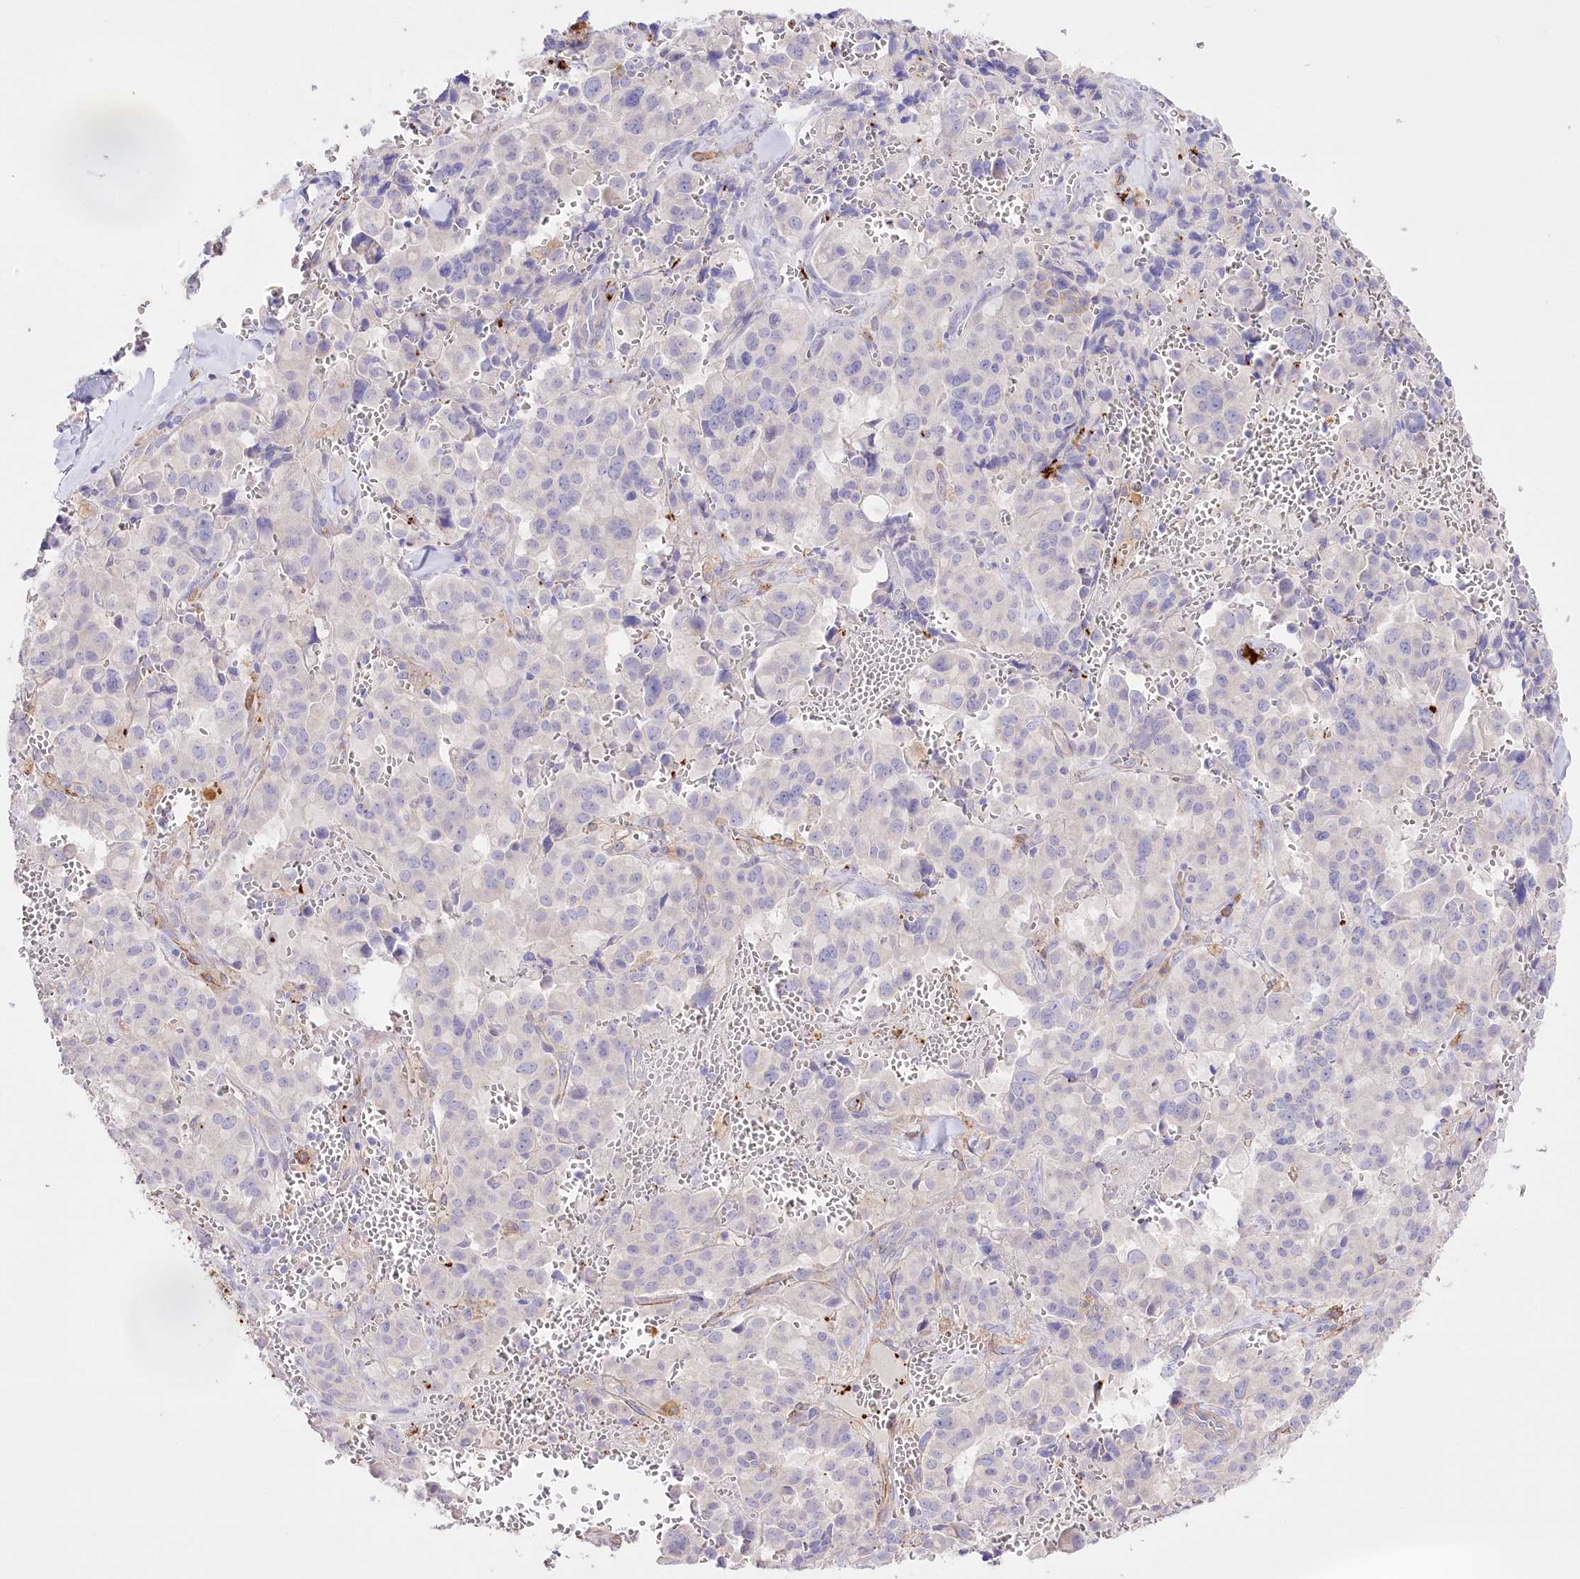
{"staining": {"intensity": "negative", "quantity": "none", "location": "none"}, "tissue": "pancreatic cancer", "cell_type": "Tumor cells", "image_type": "cancer", "snomed": [{"axis": "morphology", "description": "Adenocarcinoma, NOS"}, {"axis": "topography", "description": "Pancreas"}], "caption": "DAB (3,3'-diaminobenzidine) immunohistochemical staining of adenocarcinoma (pancreatic) demonstrates no significant staining in tumor cells. Nuclei are stained in blue.", "gene": "SLC39A10", "patient": {"sex": "male", "age": 65}}